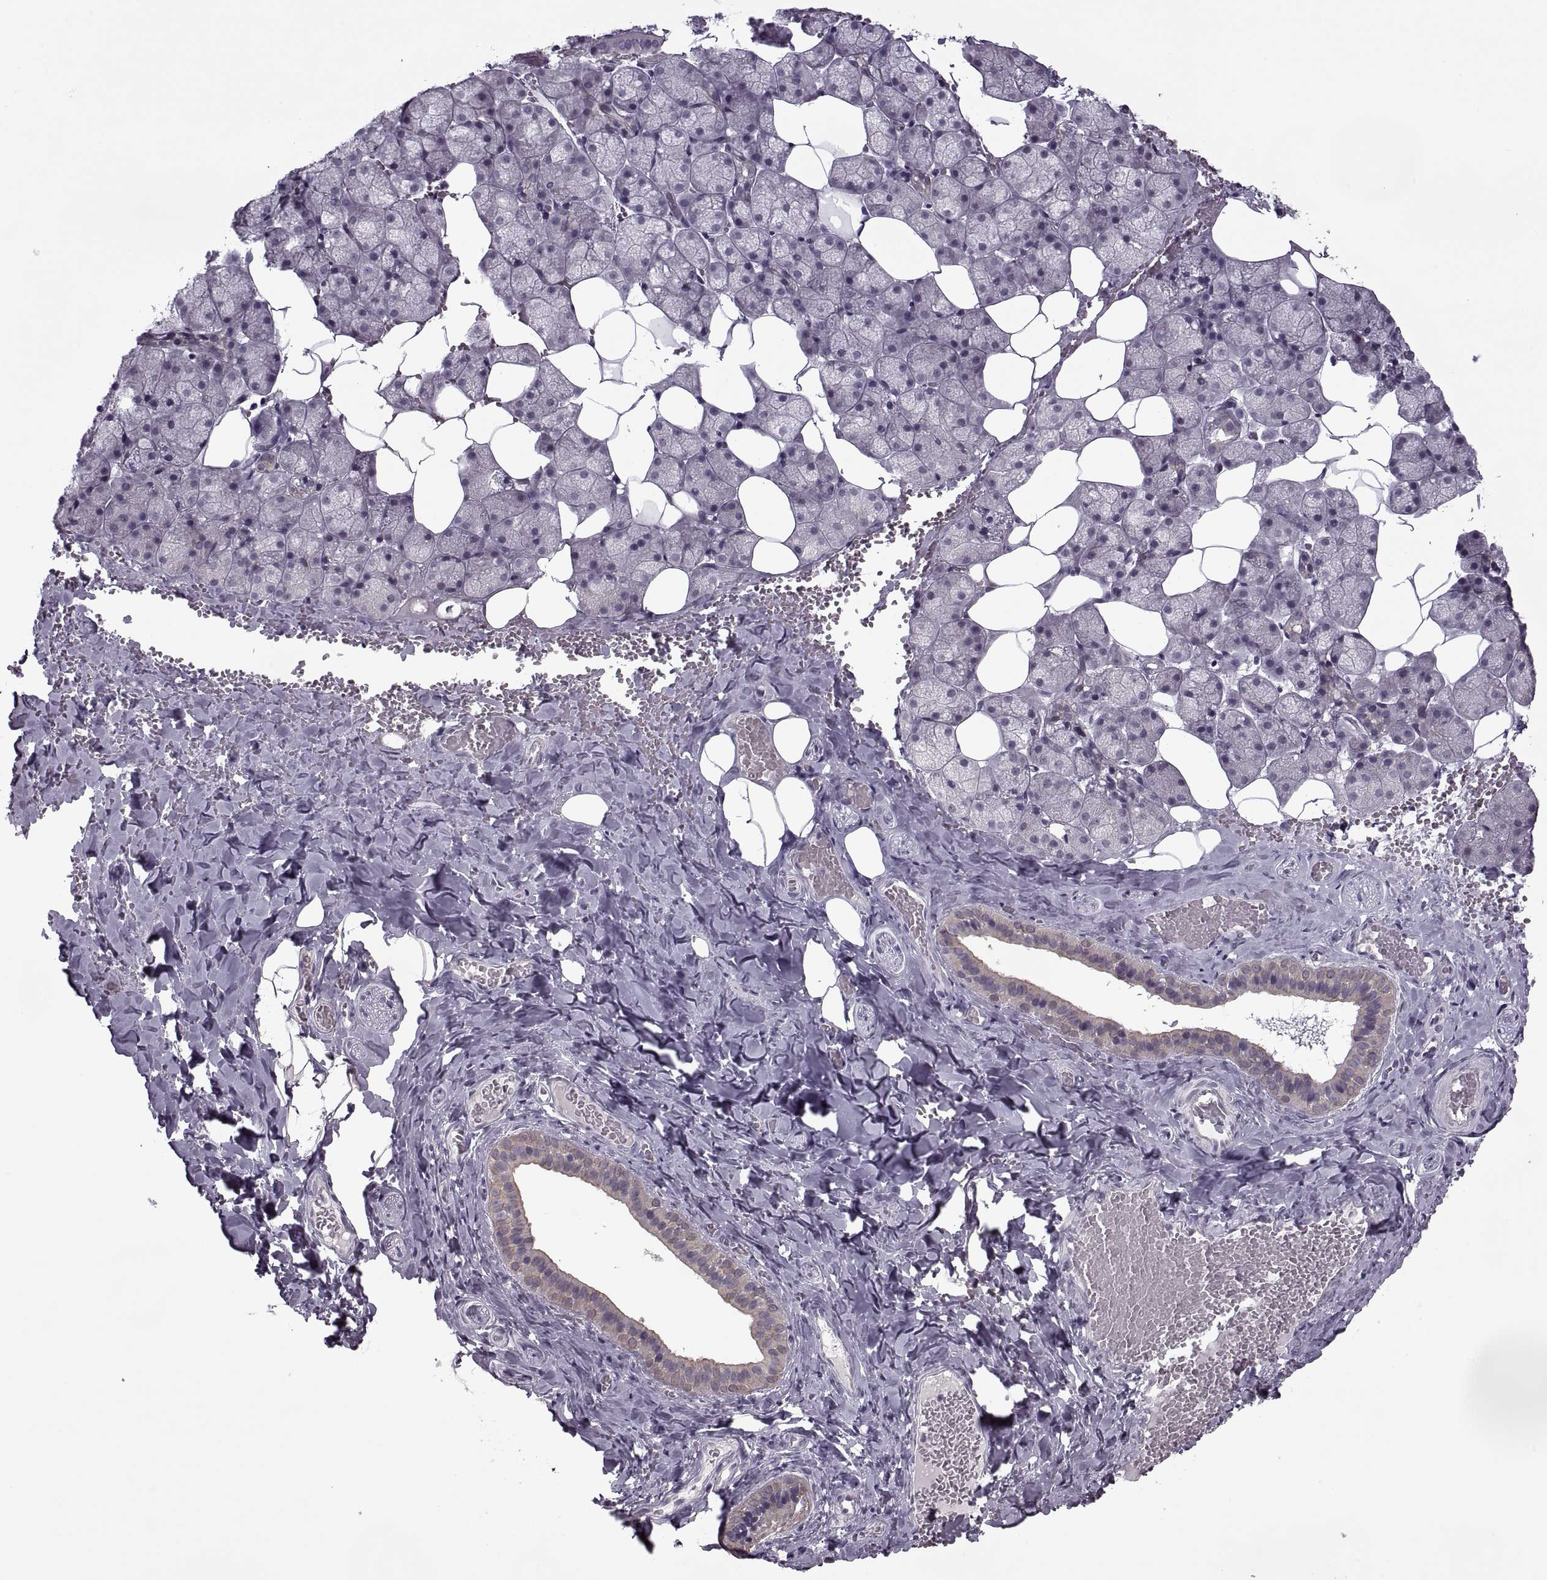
{"staining": {"intensity": "weak", "quantity": "<25%", "location": "cytoplasmic/membranous"}, "tissue": "salivary gland", "cell_type": "Glandular cells", "image_type": "normal", "snomed": [{"axis": "morphology", "description": "Normal tissue, NOS"}, {"axis": "topography", "description": "Salivary gland"}], "caption": "Glandular cells show no significant protein positivity in benign salivary gland.", "gene": "MGAT4D", "patient": {"sex": "male", "age": 38}}